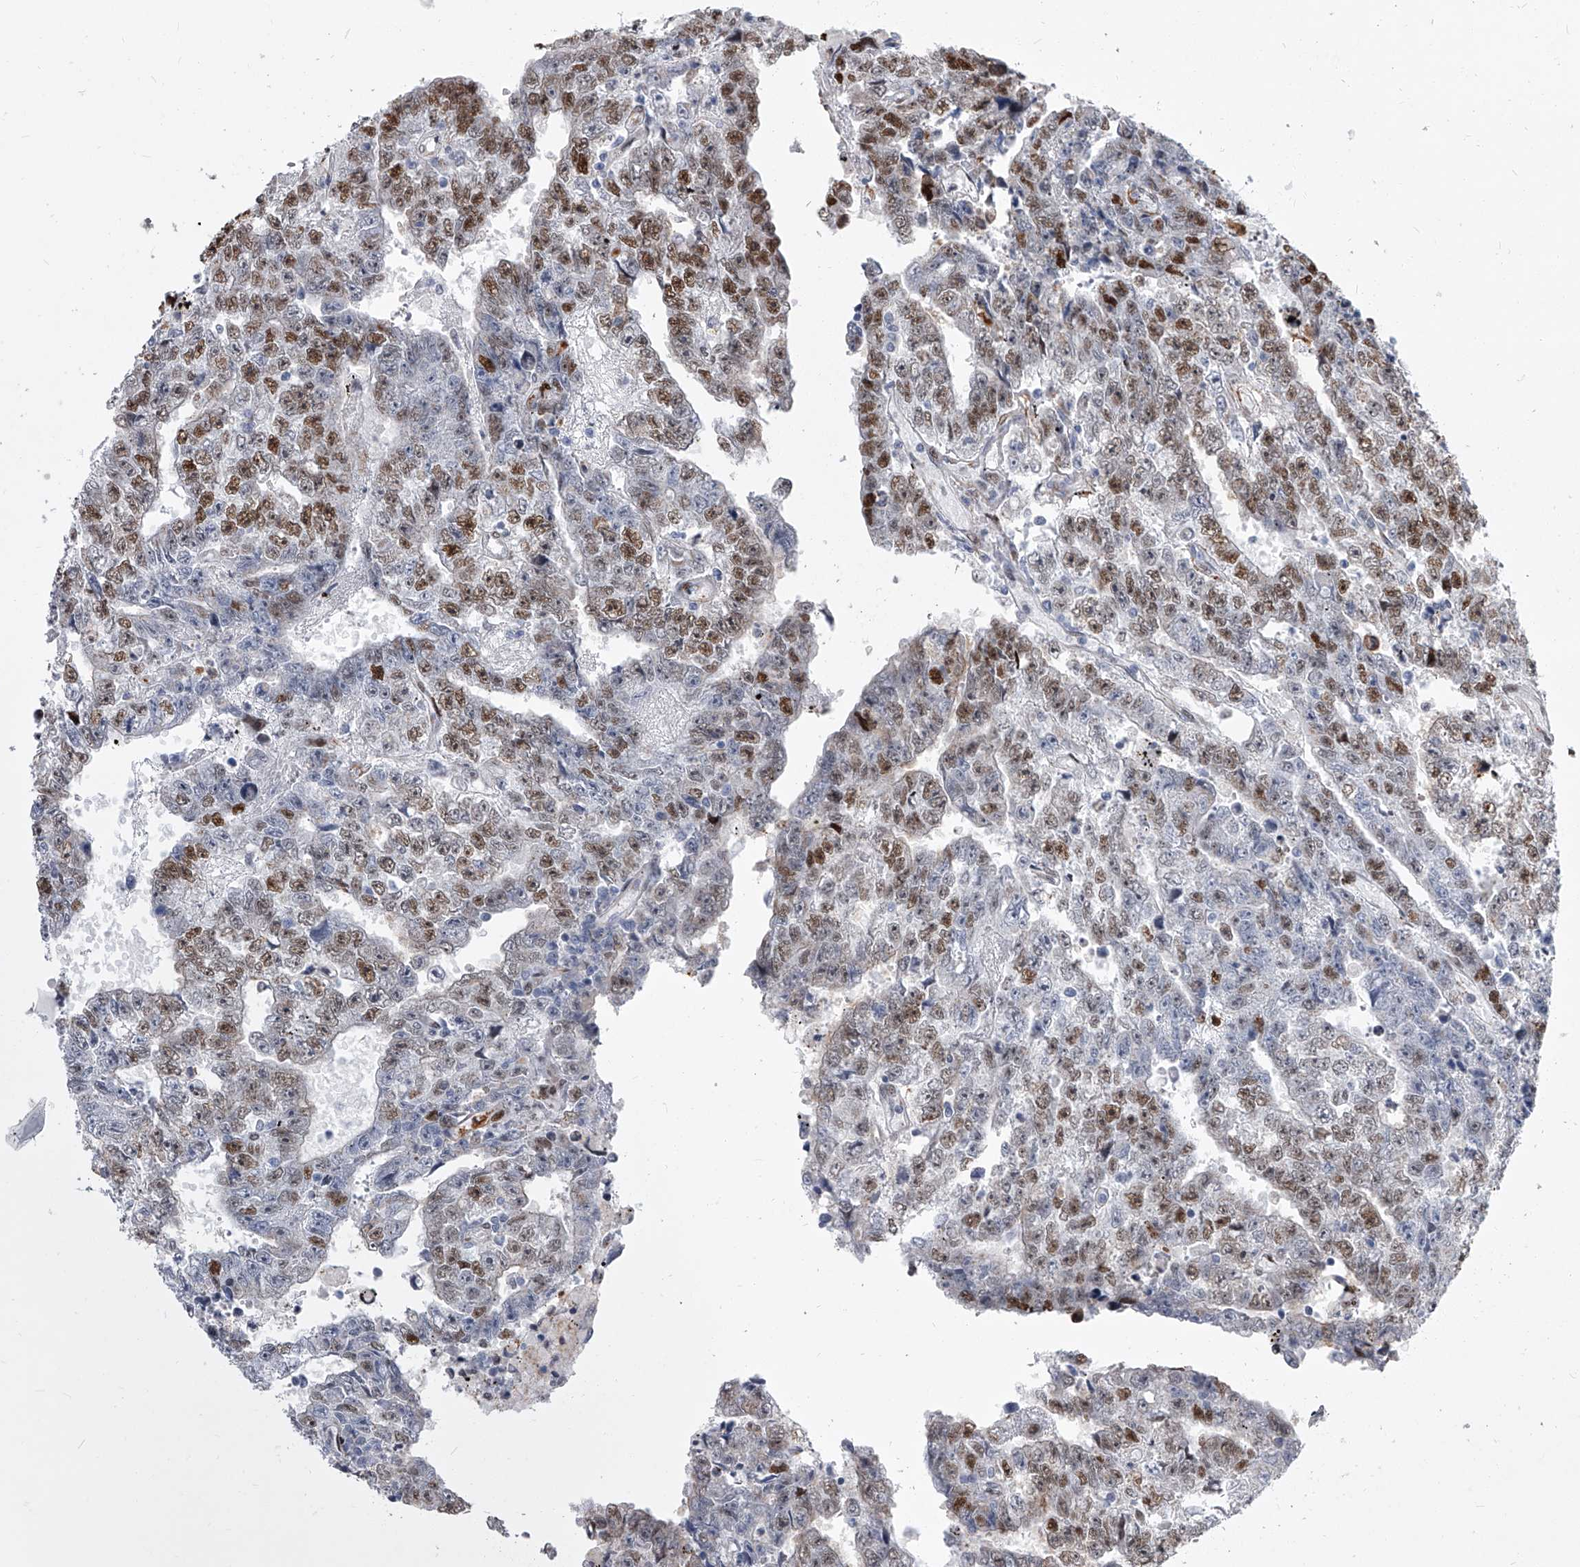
{"staining": {"intensity": "moderate", "quantity": "25%-75%", "location": "nuclear"}, "tissue": "testis cancer", "cell_type": "Tumor cells", "image_type": "cancer", "snomed": [{"axis": "morphology", "description": "Carcinoma, Embryonal, NOS"}, {"axis": "topography", "description": "Testis"}], "caption": "The micrograph shows immunohistochemical staining of testis cancer. There is moderate nuclear expression is present in about 25%-75% of tumor cells.", "gene": "EVA1C", "patient": {"sex": "male", "age": 25}}